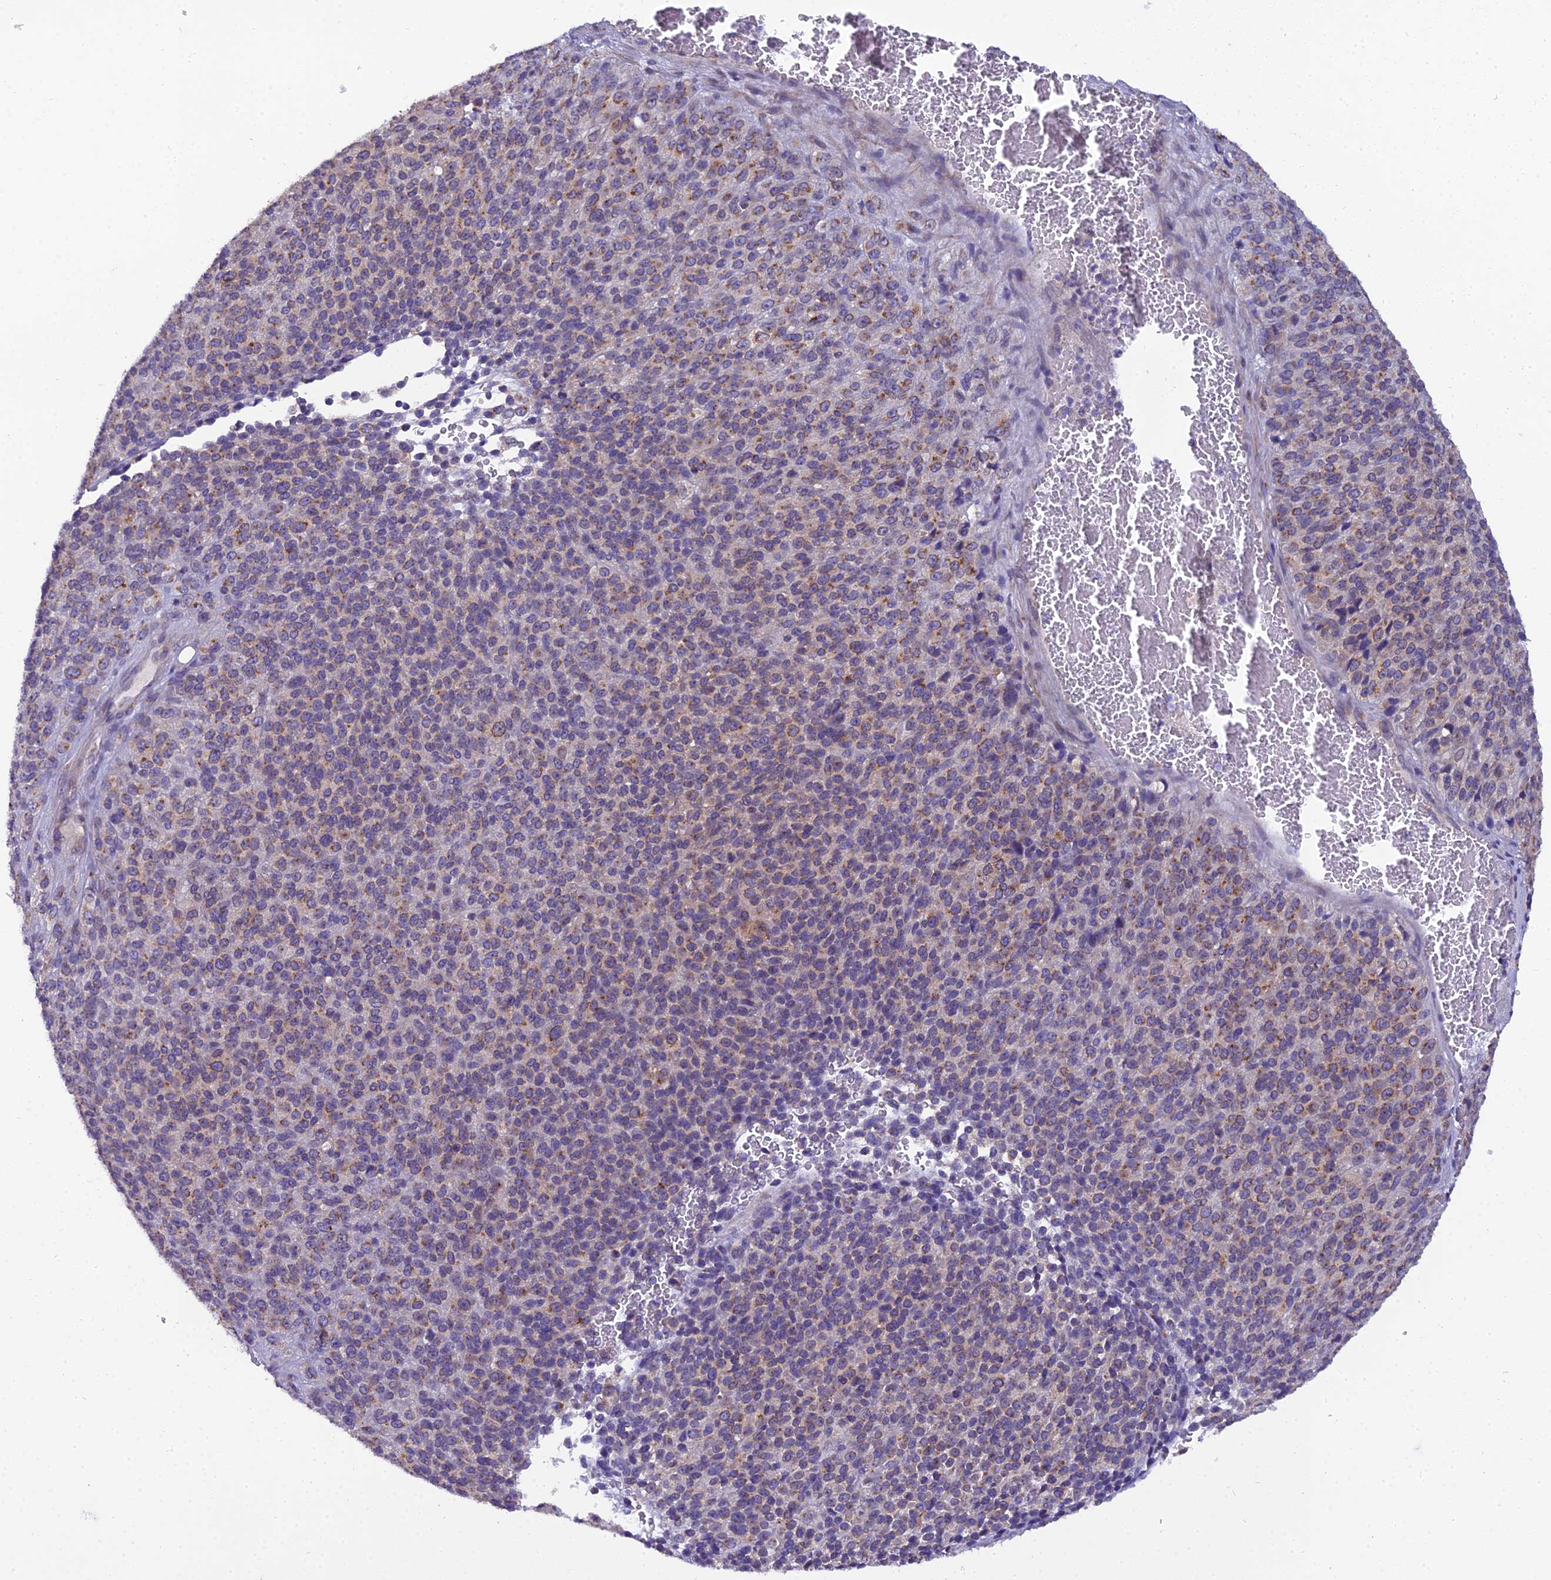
{"staining": {"intensity": "moderate", "quantity": "25%-75%", "location": "cytoplasmic/membranous"}, "tissue": "melanoma", "cell_type": "Tumor cells", "image_type": "cancer", "snomed": [{"axis": "morphology", "description": "Malignant melanoma, Metastatic site"}, {"axis": "topography", "description": "Brain"}], "caption": "A photomicrograph of malignant melanoma (metastatic site) stained for a protein displays moderate cytoplasmic/membranous brown staining in tumor cells.", "gene": "GOLPH3", "patient": {"sex": "female", "age": 56}}